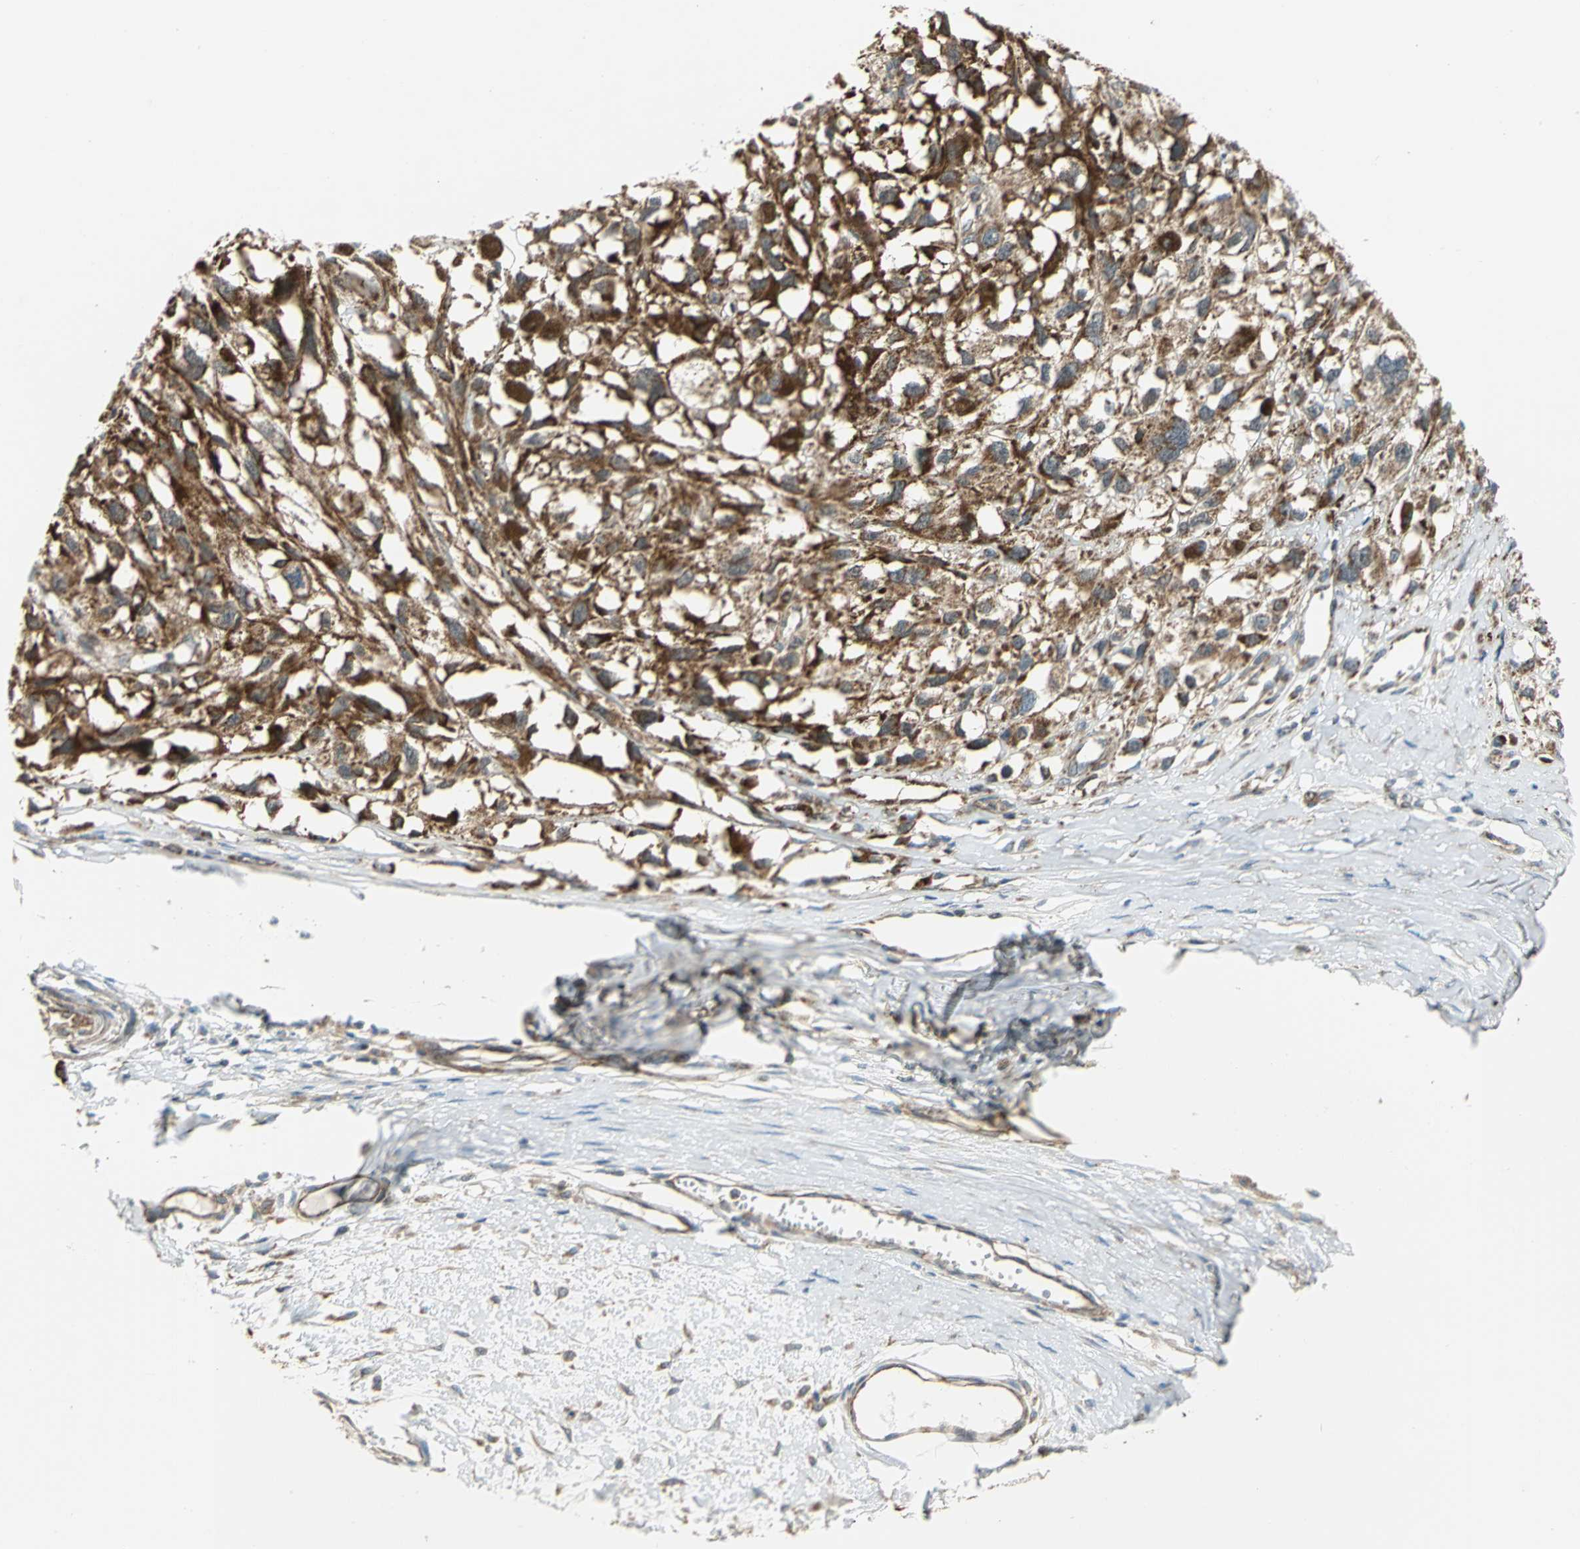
{"staining": {"intensity": "strong", "quantity": ">75%", "location": "cytoplasmic/membranous"}, "tissue": "melanoma", "cell_type": "Tumor cells", "image_type": "cancer", "snomed": [{"axis": "morphology", "description": "Malignant melanoma, Metastatic site"}, {"axis": "topography", "description": "Lymph node"}], "caption": "Immunohistochemical staining of malignant melanoma (metastatic site) shows high levels of strong cytoplasmic/membranous protein expression in about >75% of tumor cells. Ihc stains the protein in brown and the nuclei are stained blue.", "gene": "MRPS22", "patient": {"sex": "male", "age": 59}}